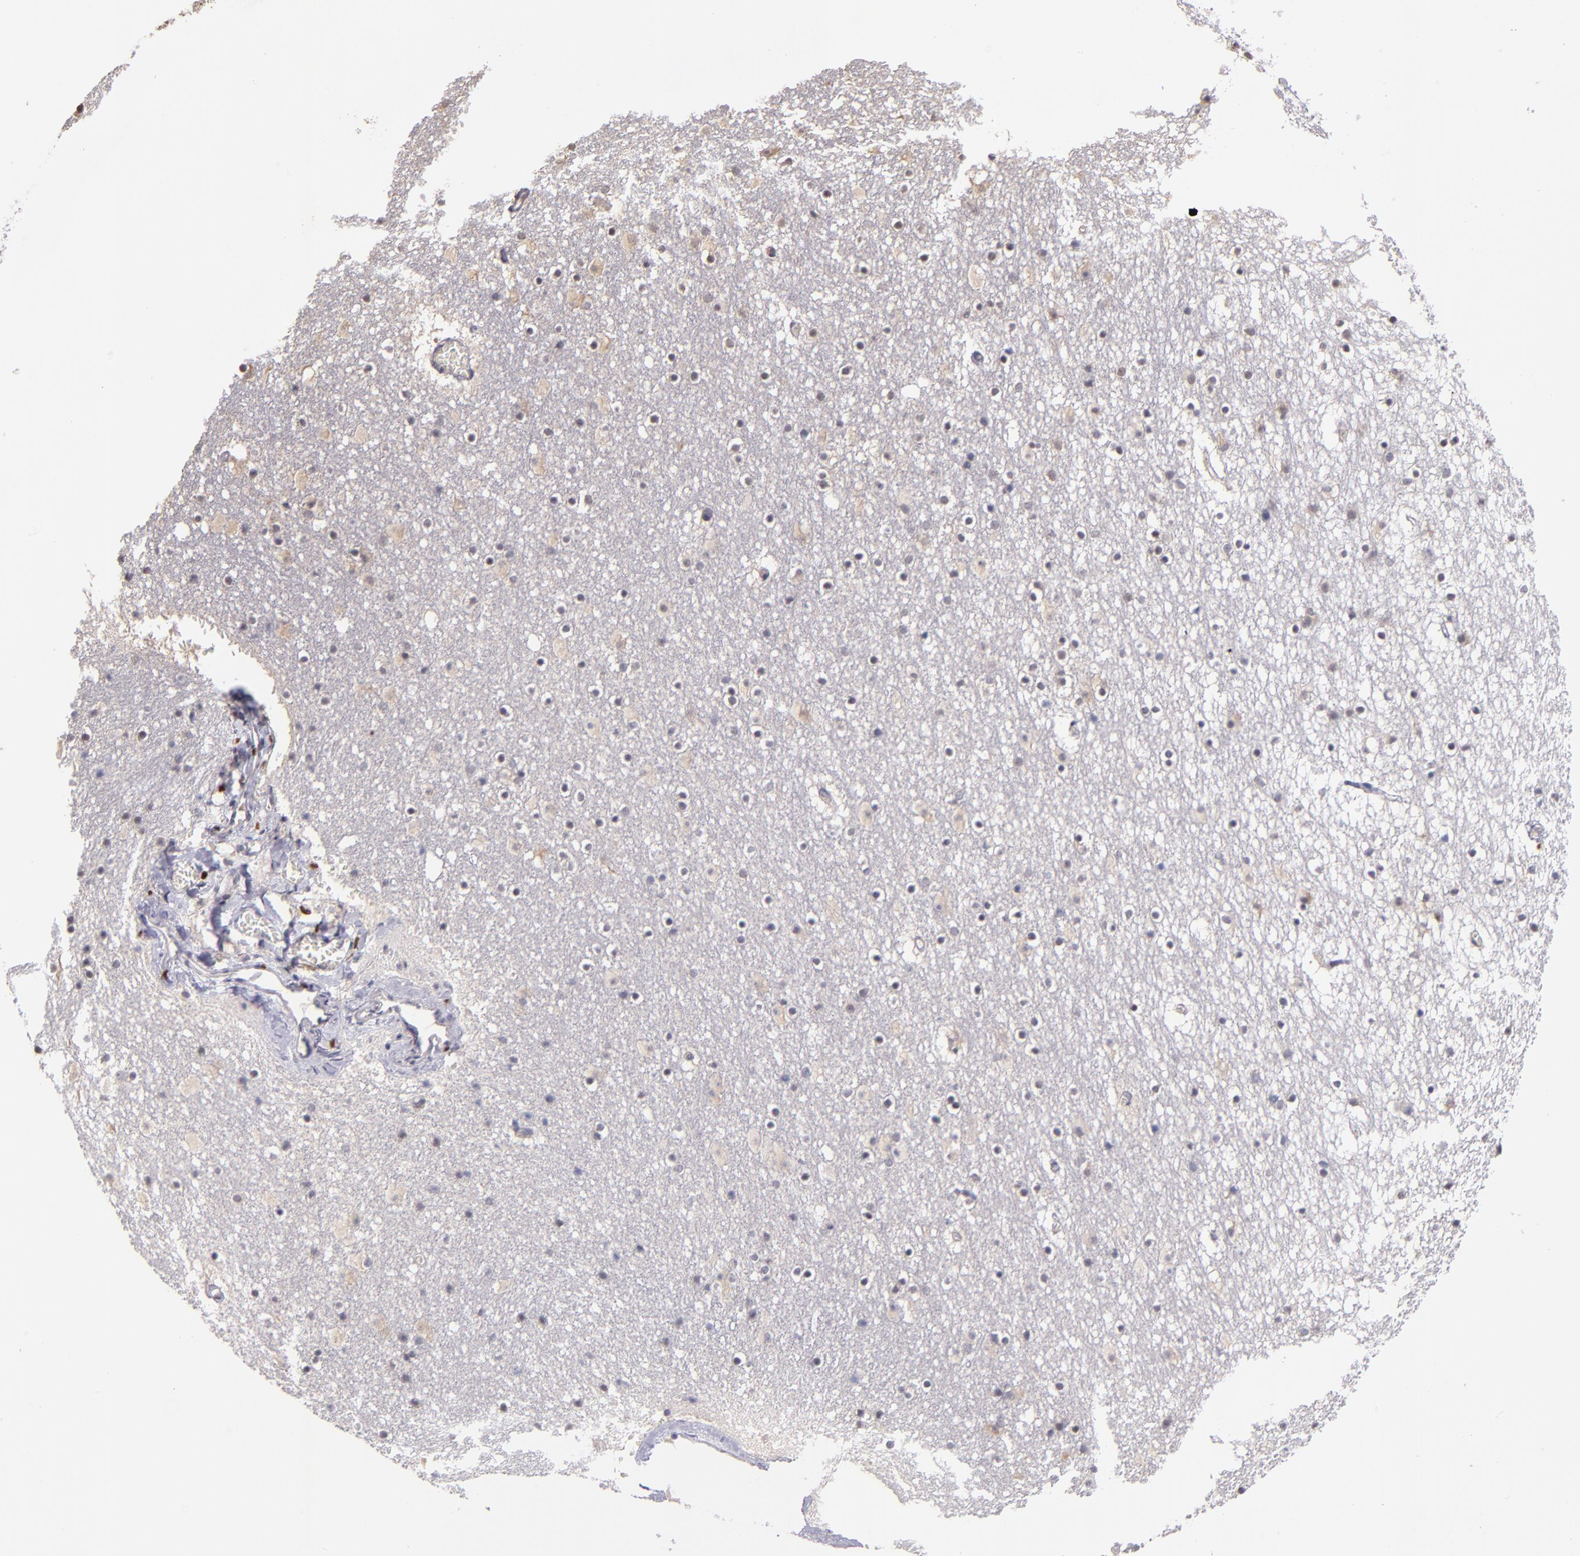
{"staining": {"intensity": "negative", "quantity": "none", "location": "none"}, "tissue": "caudate", "cell_type": "Glial cells", "image_type": "normal", "snomed": [{"axis": "morphology", "description": "Normal tissue, NOS"}, {"axis": "topography", "description": "Lateral ventricle wall"}], "caption": "DAB immunohistochemical staining of unremarkable caudate exhibits no significant staining in glial cells. Brightfield microscopy of IHC stained with DAB (3,3'-diaminobenzidine) (brown) and hematoxylin (blue), captured at high magnification.", "gene": "CDKL5", "patient": {"sex": "male", "age": 45}}